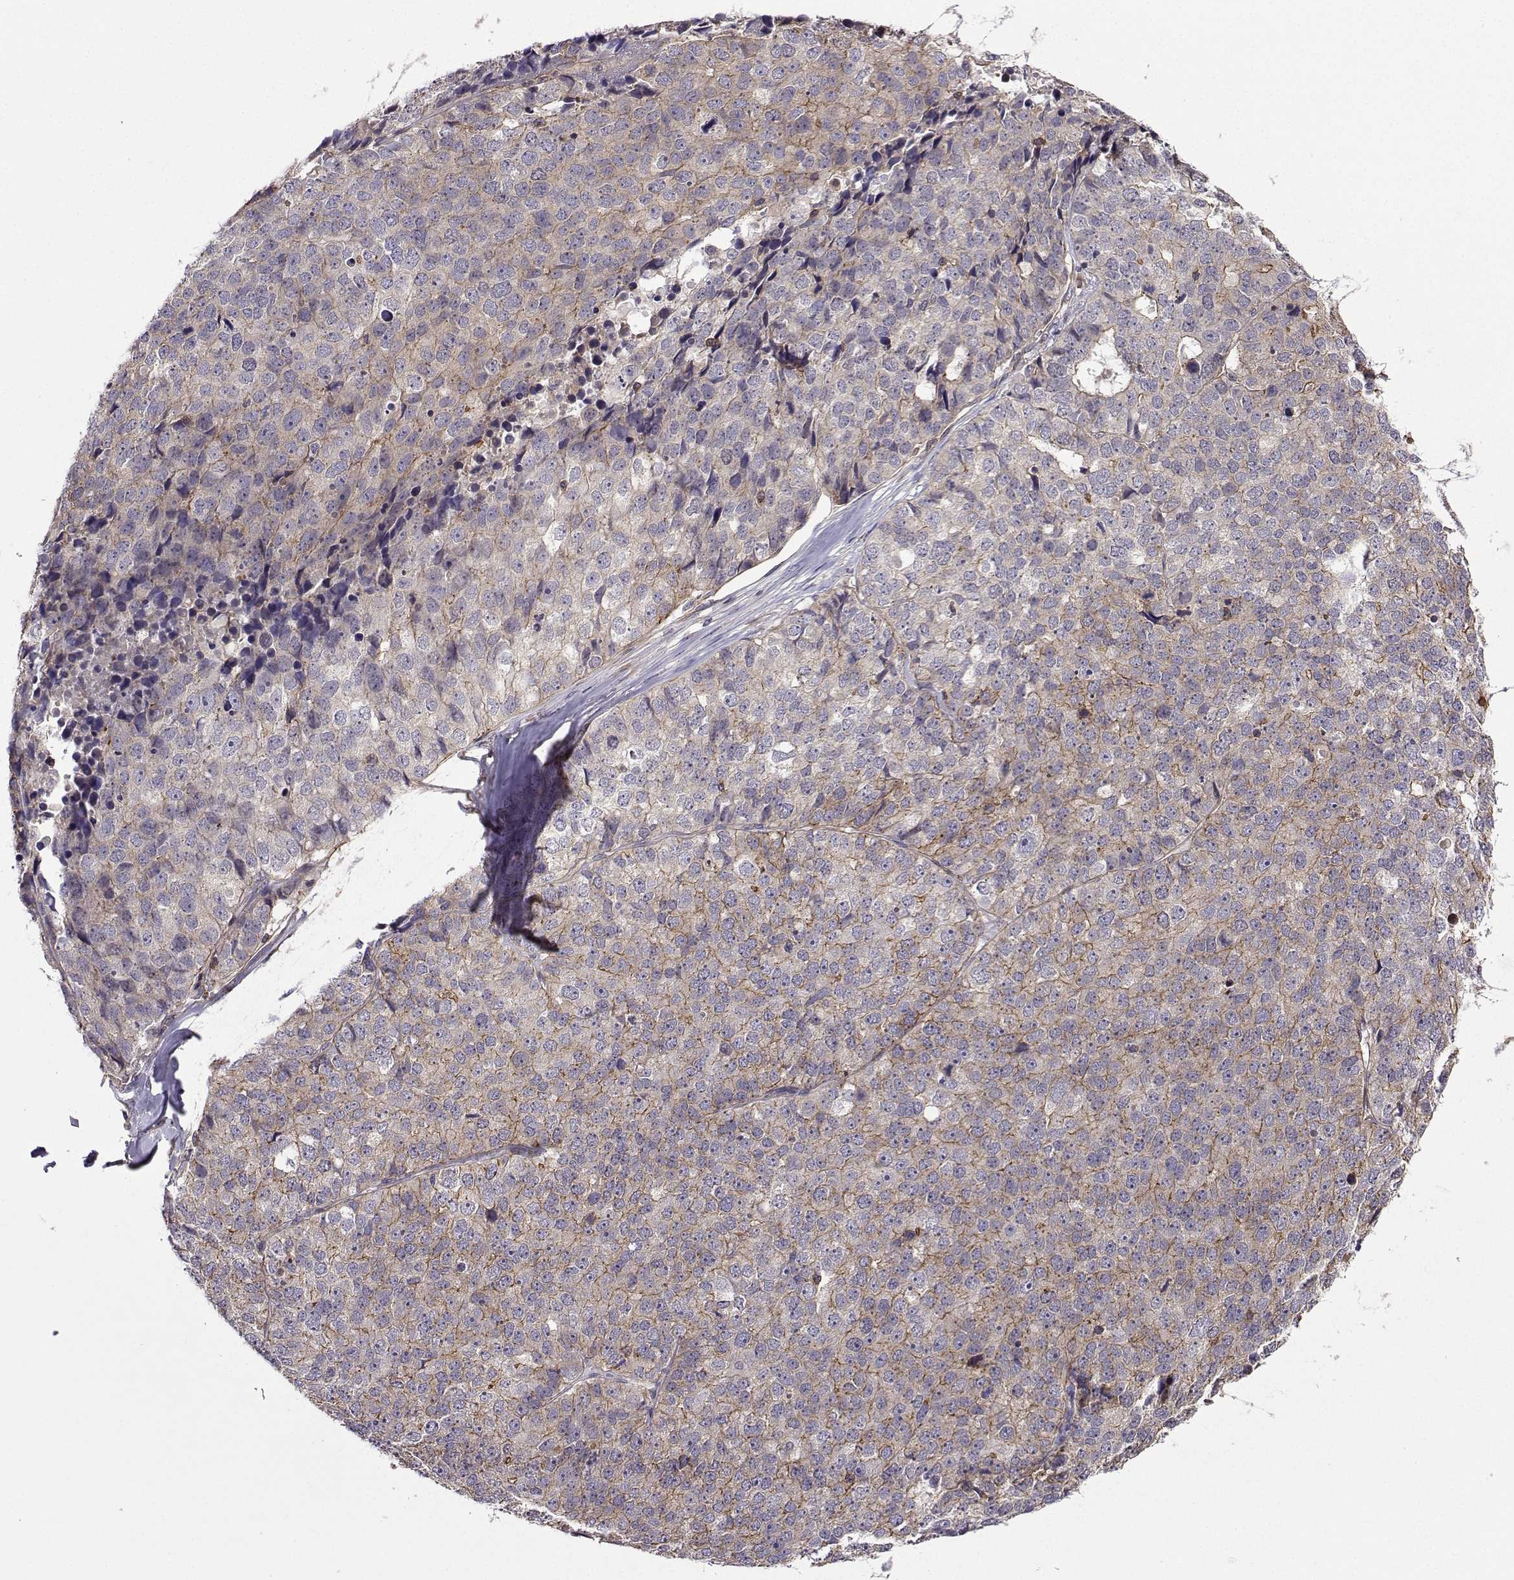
{"staining": {"intensity": "moderate", "quantity": "25%-75%", "location": "cytoplasmic/membranous"}, "tissue": "stomach cancer", "cell_type": "Tumor cells", "image_type": "cancer", "snomed": [{"axis": "morphology", "description": "Adenocarcinoma, NOS"}, {"axis": "topography", "description": "Stomach"}], "caption": "Immunohistochemical staining of stomach cancer displays medium levels of moderate cytoplasmic/membranous protein positivity in approximately 25%-75% of tumor cells.", "gene": "ITGB8", "patient": {"sex": "male", "age": 69}}